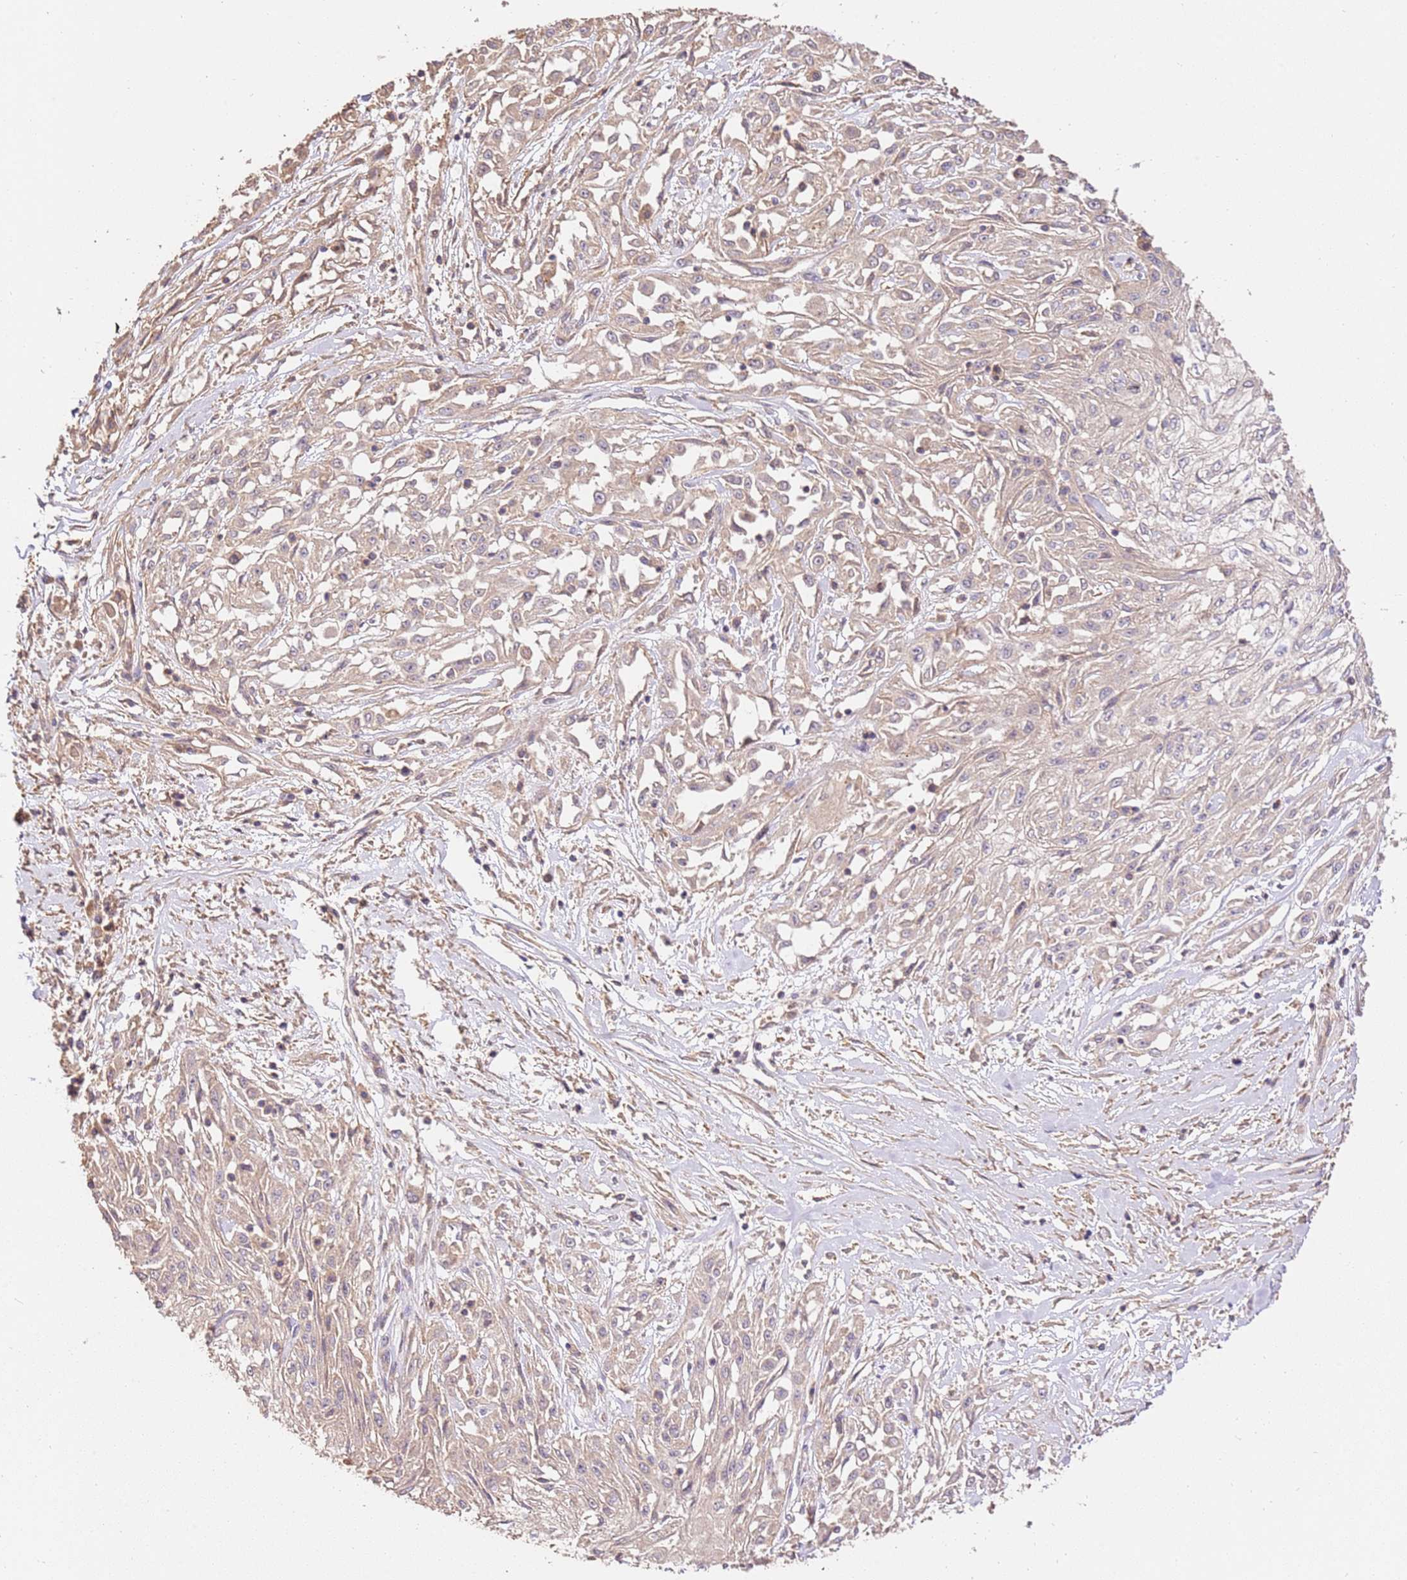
{"staining": {"intensity": "negative", "quantity": "none", "location": "none"}, "tissue": "skin cancer", "cell_type": "Tumor cells", "image_type": "cancer", "snomed": [{"axis": "morphology", "description": "Squamous cell carcinoma, NOS"}, {"axis": "morphology", "description": "Squamous cell carcinoma, metastatic, NOS"}, {"axis": "topography", "description": "Skin"}, {"axis": "topography", "description": "Lymph node"}], "caption": "There is no significant positivity in tumor cells of skin cancer.", "gene": "CEP55", "patient": {"sex": "male", "age": 75}}